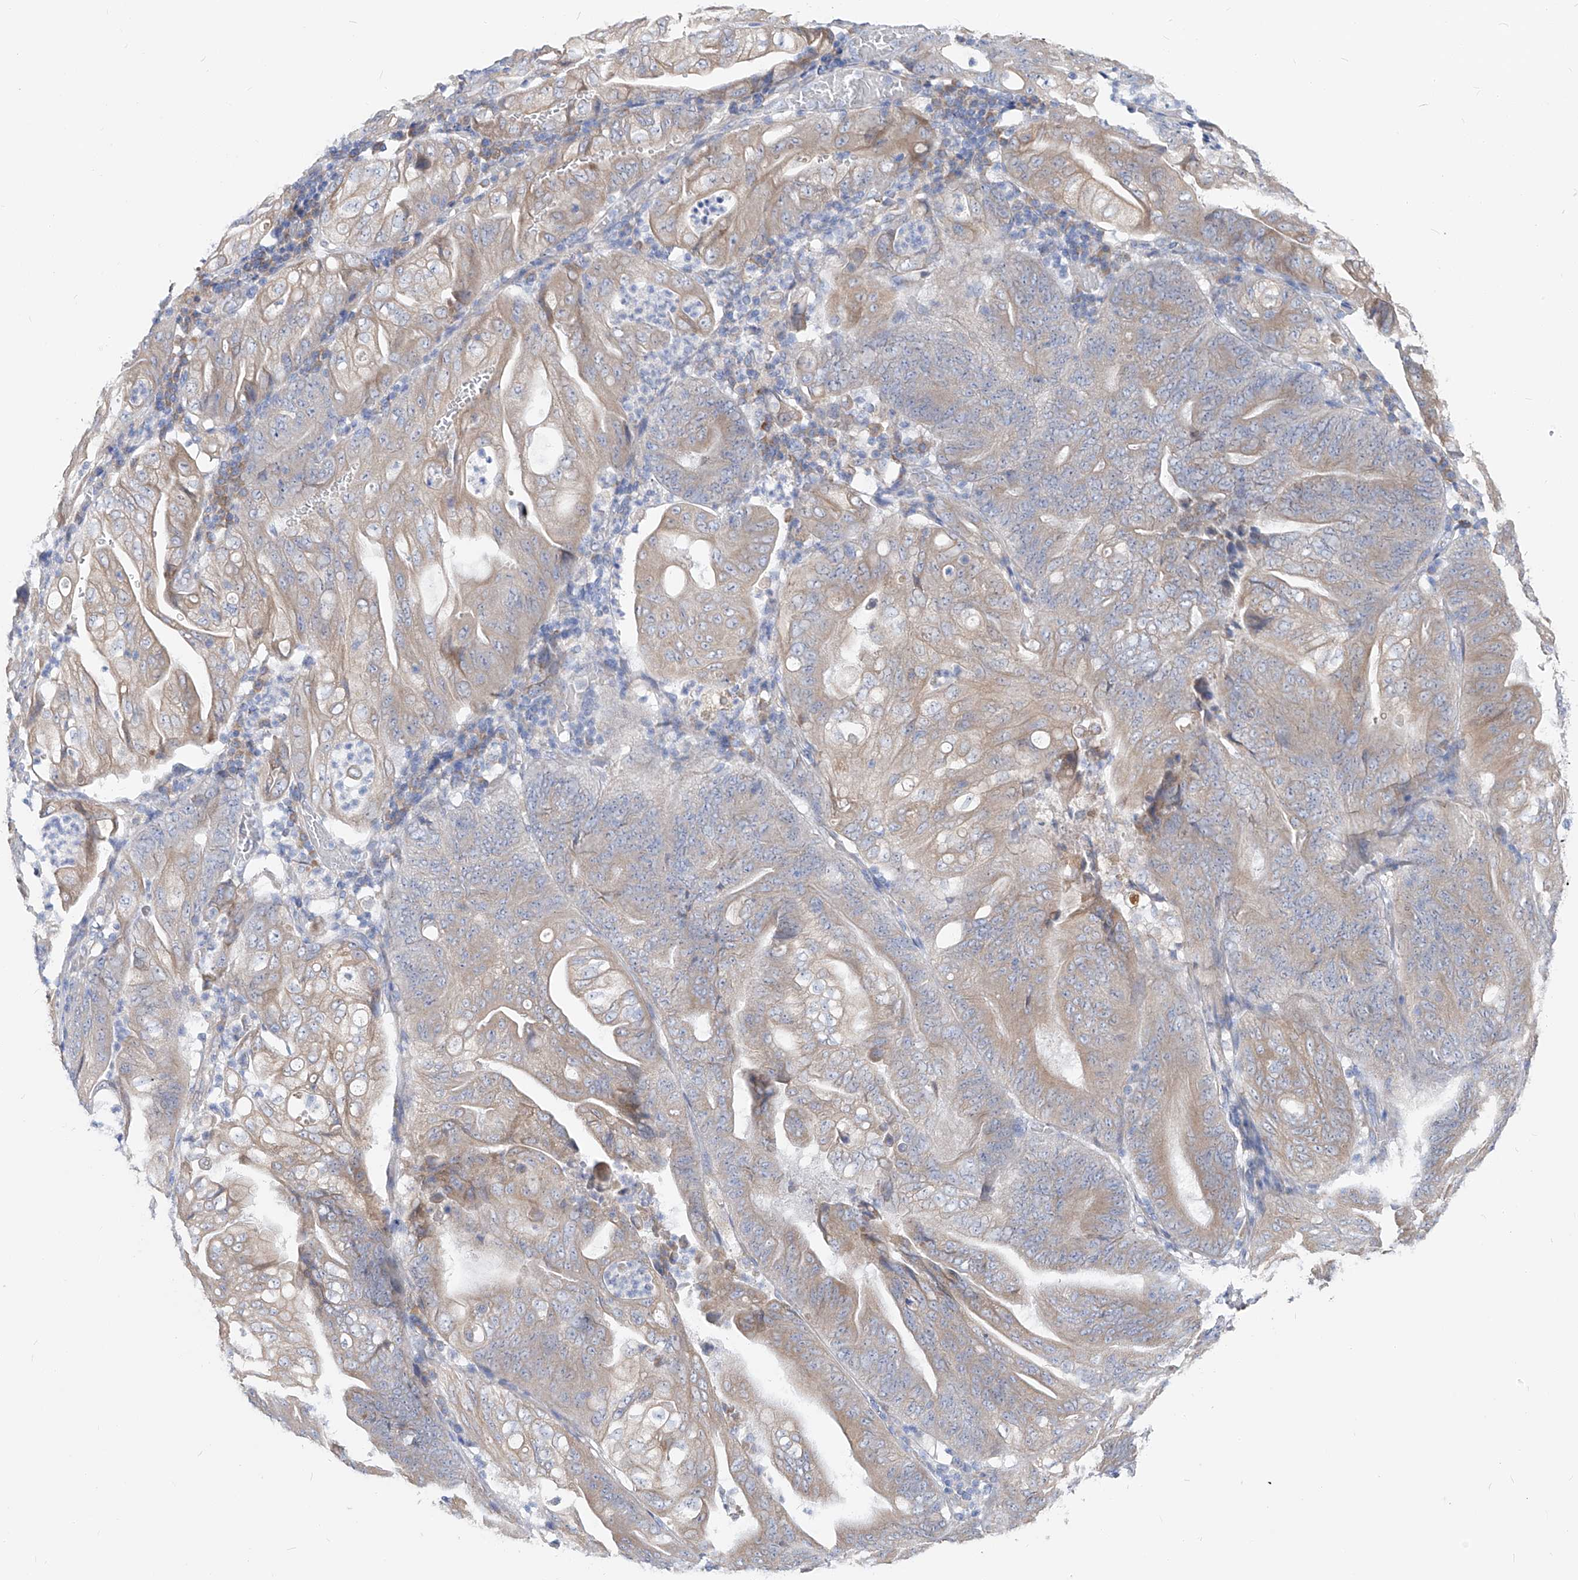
{"staining": {"intensity": "weak", "quantity": "25%-75%", "location": "cytoplasmic/membranous"}, "tissue": "stomach cancer", "cell_type": "Tumor cells", "image_type": "cancer", "snomed": [{"axis": "morphology", "description": "Adenocarcinoma, NOS"}, {"axis": "topography", "description": "Stomach"}], "caption": "IHC histopathology image of stomach adenocarcinoma stained for a protein (brown), which shows low levels of weak cytoplasmic/membranous expression in about 25%-75% of tumor cells.", "gene": "UFL1", "patient": {"sex": "female", "age": 73}}